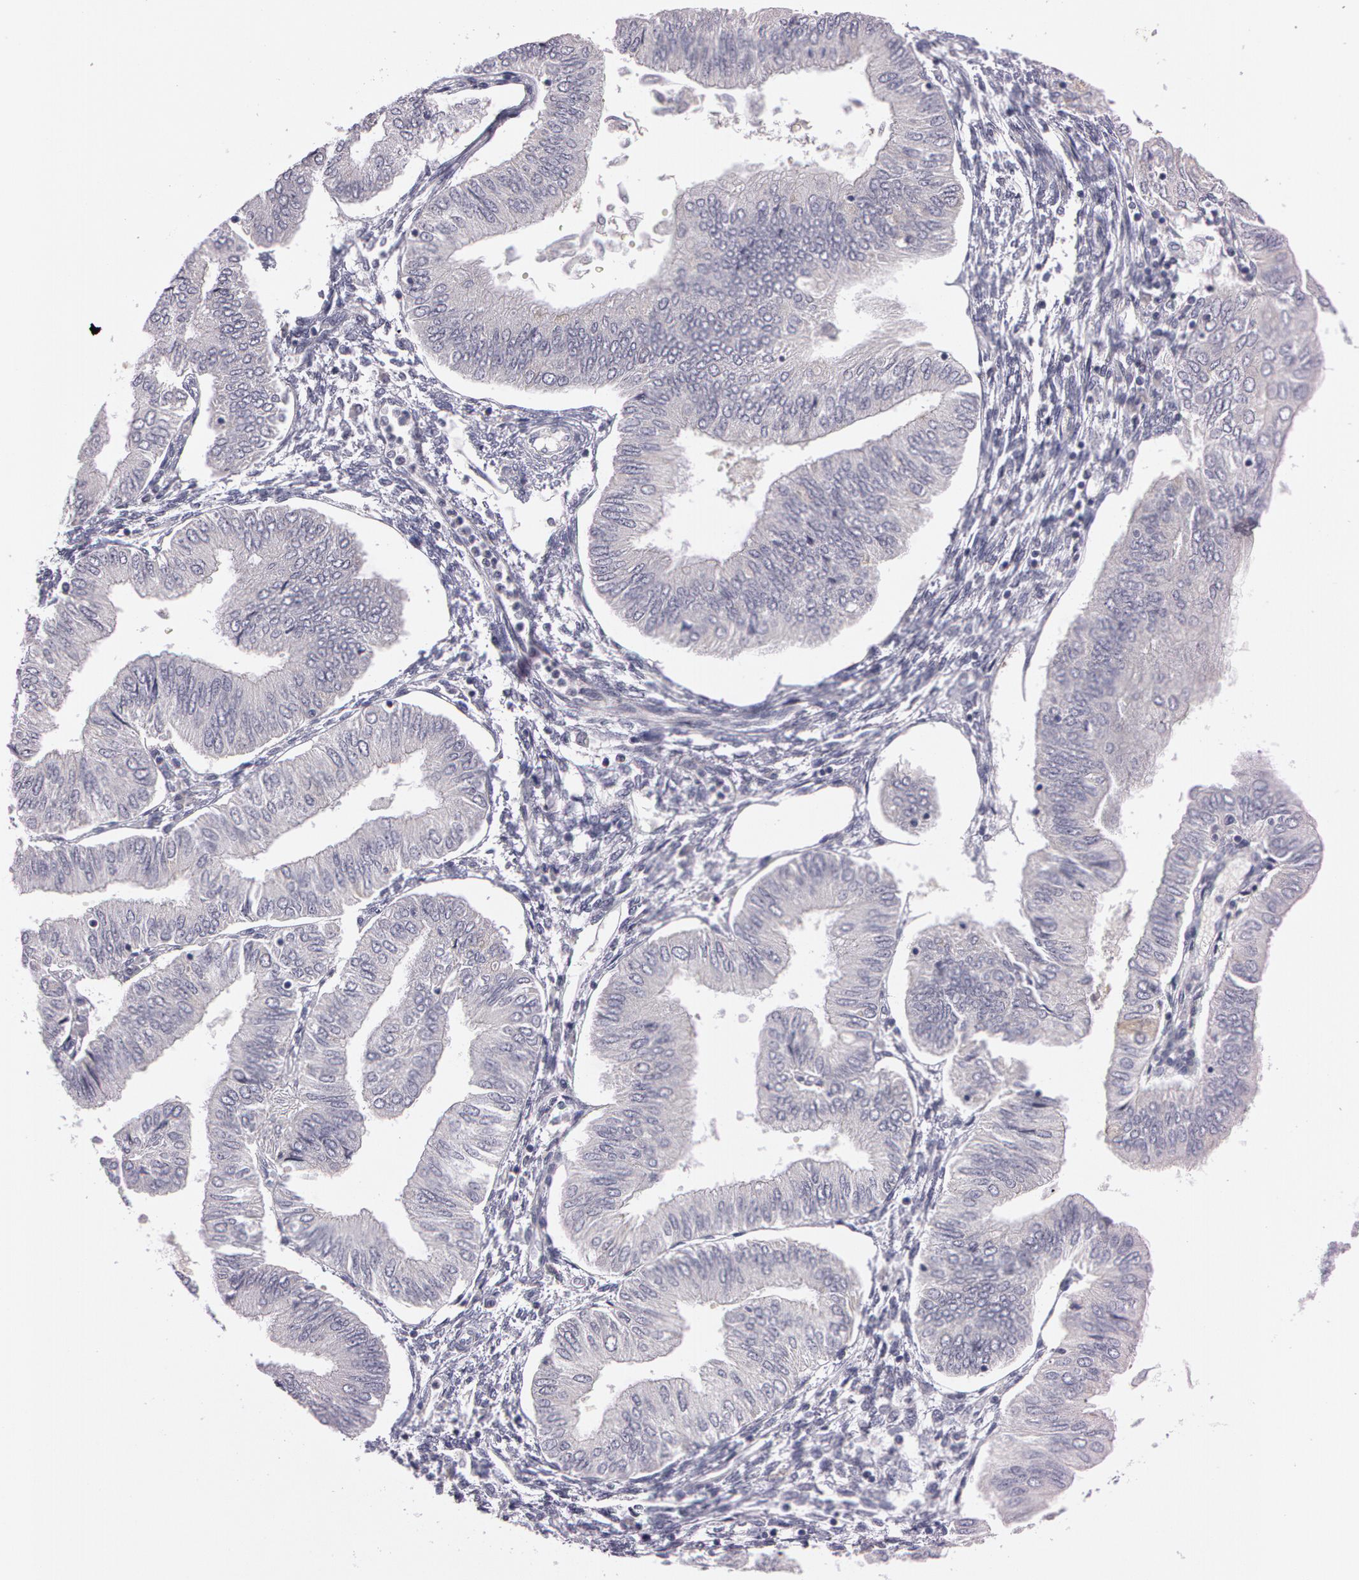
{"staining": {"intensity": "negative", "quantity": "none", "location": "none"}, "tissue": "endometrial cancer", "cell_type": "Tumor cells", "image_type": "cancer", "snomed": [{"axis": "morphology", "description": "Adenocarcinoma, NOS"}, {"axis": "topography", "description": "Endometrium"}], "caption": "DAB (3,3'-diaminobenzidine) immunohistochemical staining of endometrial adenocarcinoma exhibits no significant positivity in tumor cells.", "gene": "MXRA5", "patient": {"sex": "female", "age": 51}}